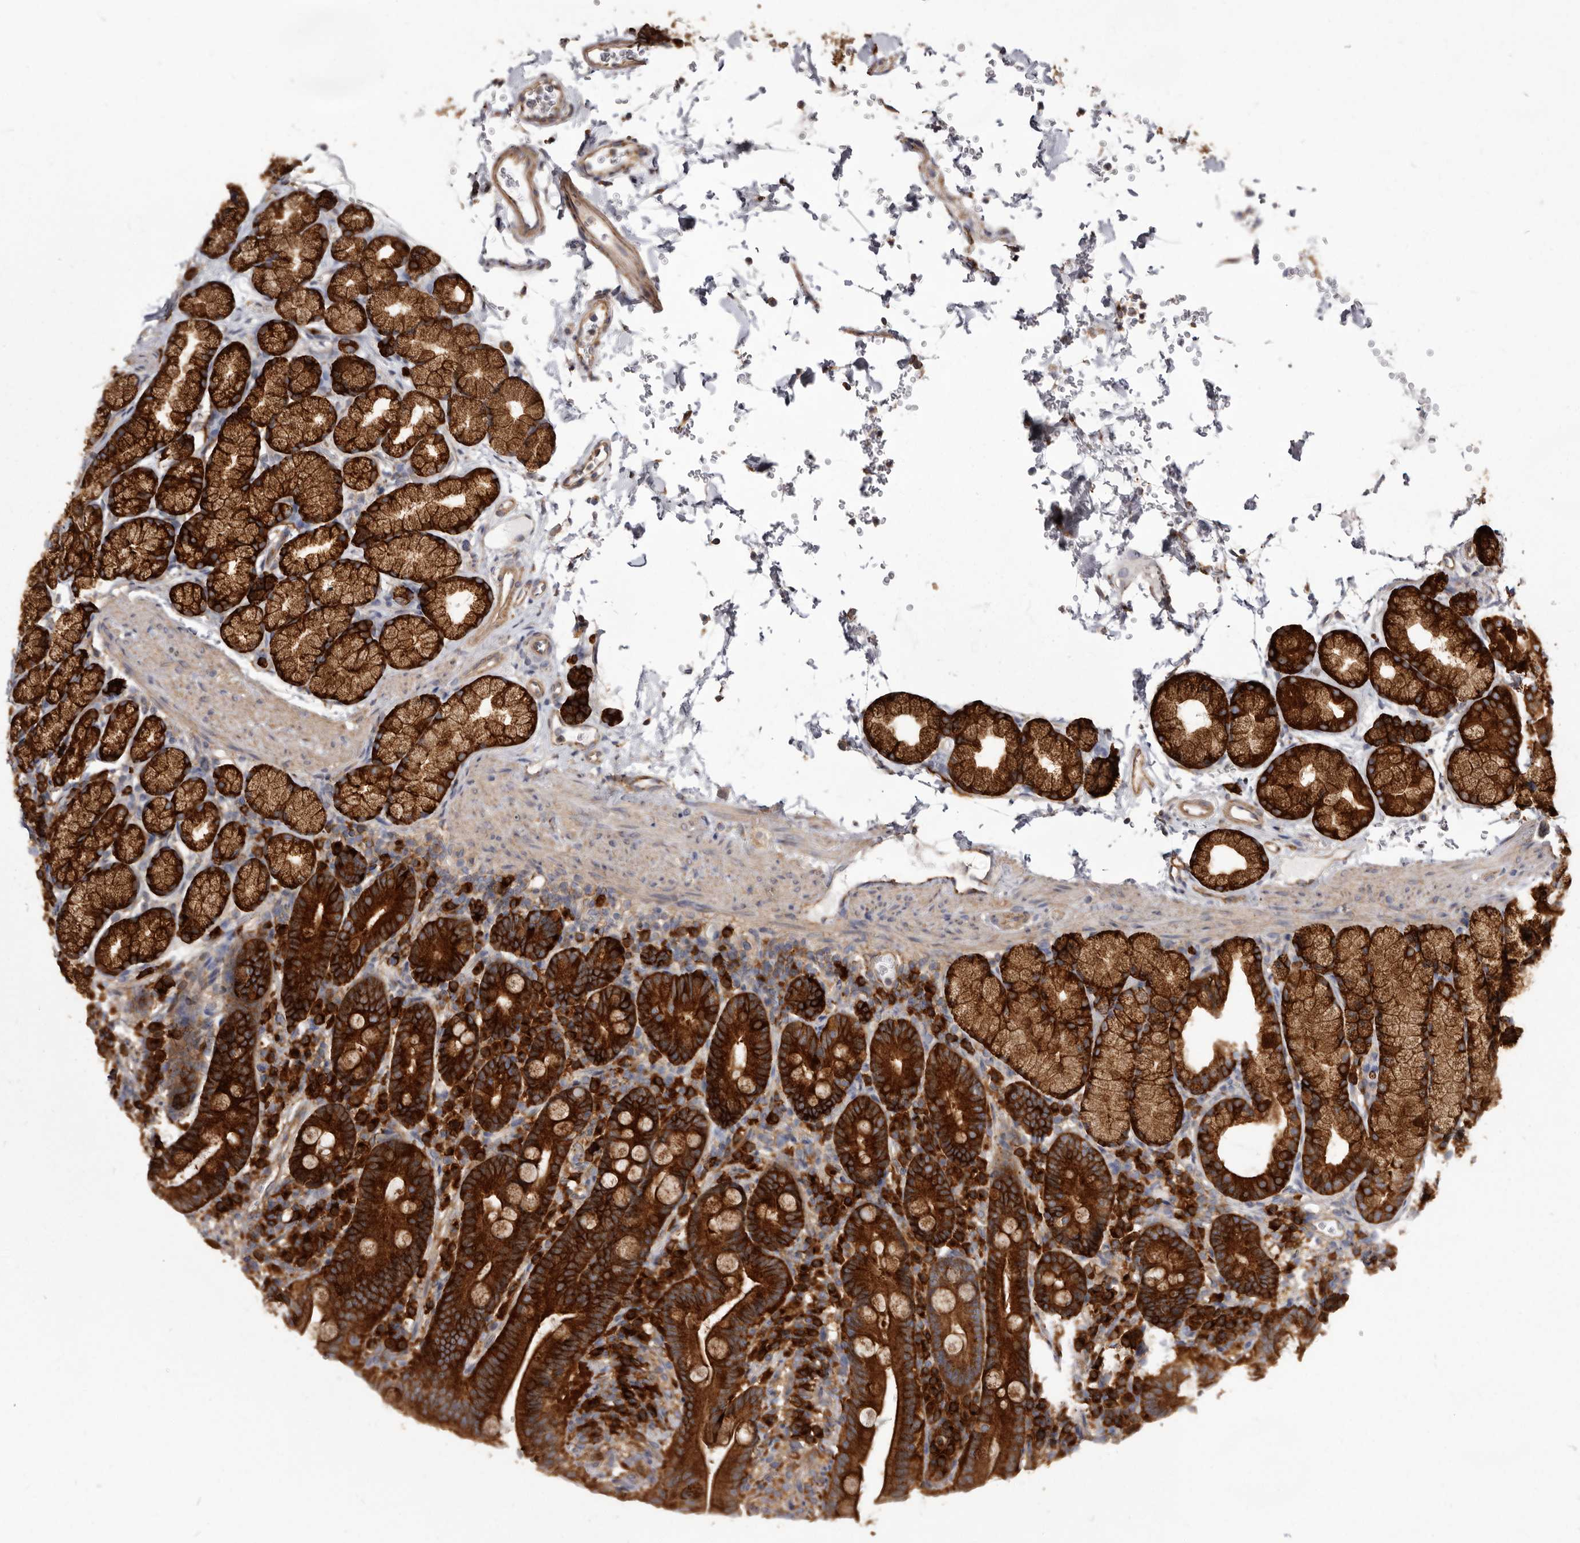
{"staining": {"intensity": "strong", "quantity": ">75%", "location": "cytoplasmic/membranous"}, "tissue": "duodenum", "cell_type": "Glandular cells", "image_type": "normal", "snomed": [{"axis": "morphology", "description": "Normal tissue, NOS"}, {"axis": "topography", "description": "Duodenum"}], "caption": "Immunohistochemistry image of benign duodenum stained for a protein (brown), which reveals high levels of strong cytoplasmic/membranous positivity in approximately >75% of glandular cells.", "gene": "TPD52", "patient": {"sex": "male", "age": 54}}